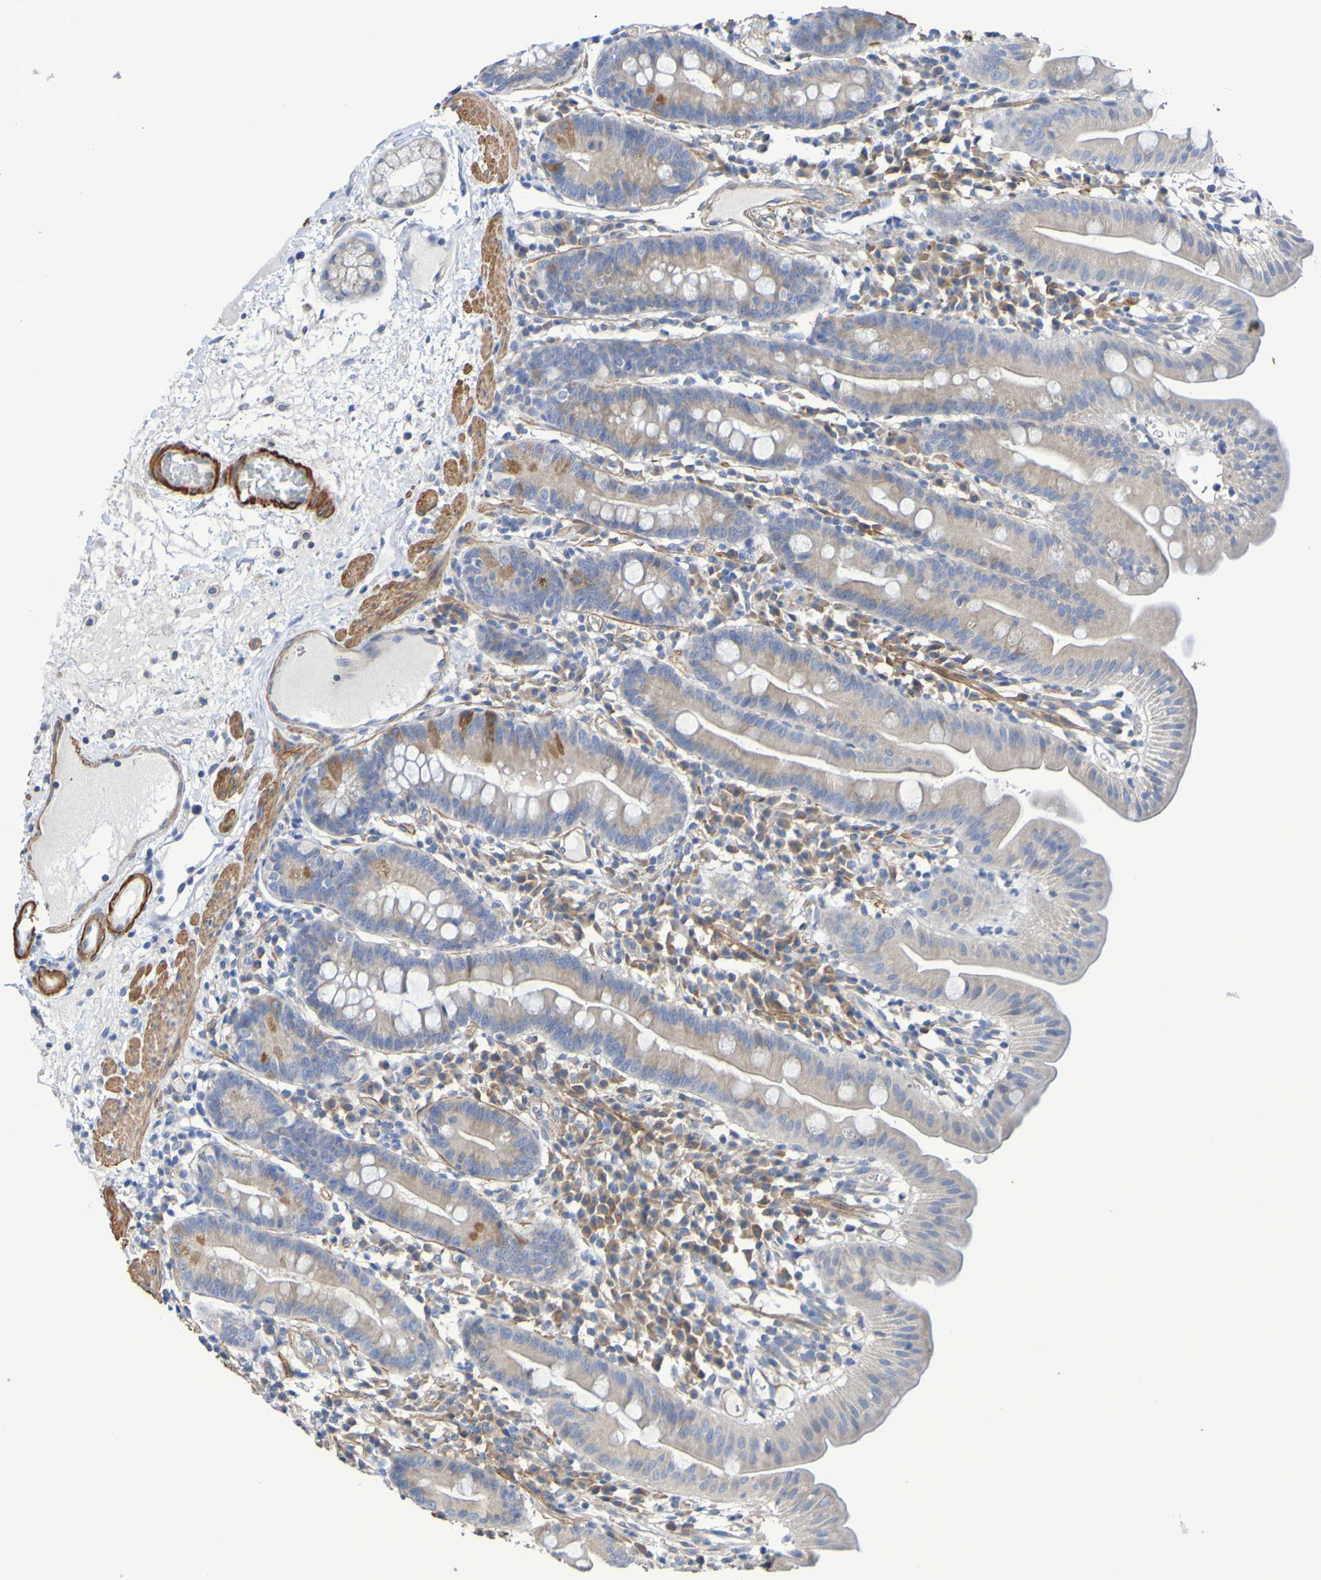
{"staining": {"intensity": "moderate", "quantity": "25%-75%", "location": "cytoplasmic/membranous"}, "tissue": "duodenum", "cell_type": "Glandular cells", "image_type": "normal", "snomed": [{"axis": "morphology", "description": "Normal tissue, NOS"}, {"axis": "topography", "description": "Duodenum"}], "caption": "A photomicrograph of human duodenum stained for a protein exhibits moderate cytoplasmic/membranous brown staining in glandular cells. Nuclei are stained in blue.", "gene": "SRPRB", "patient": {"sex": "male", "age": 50}}